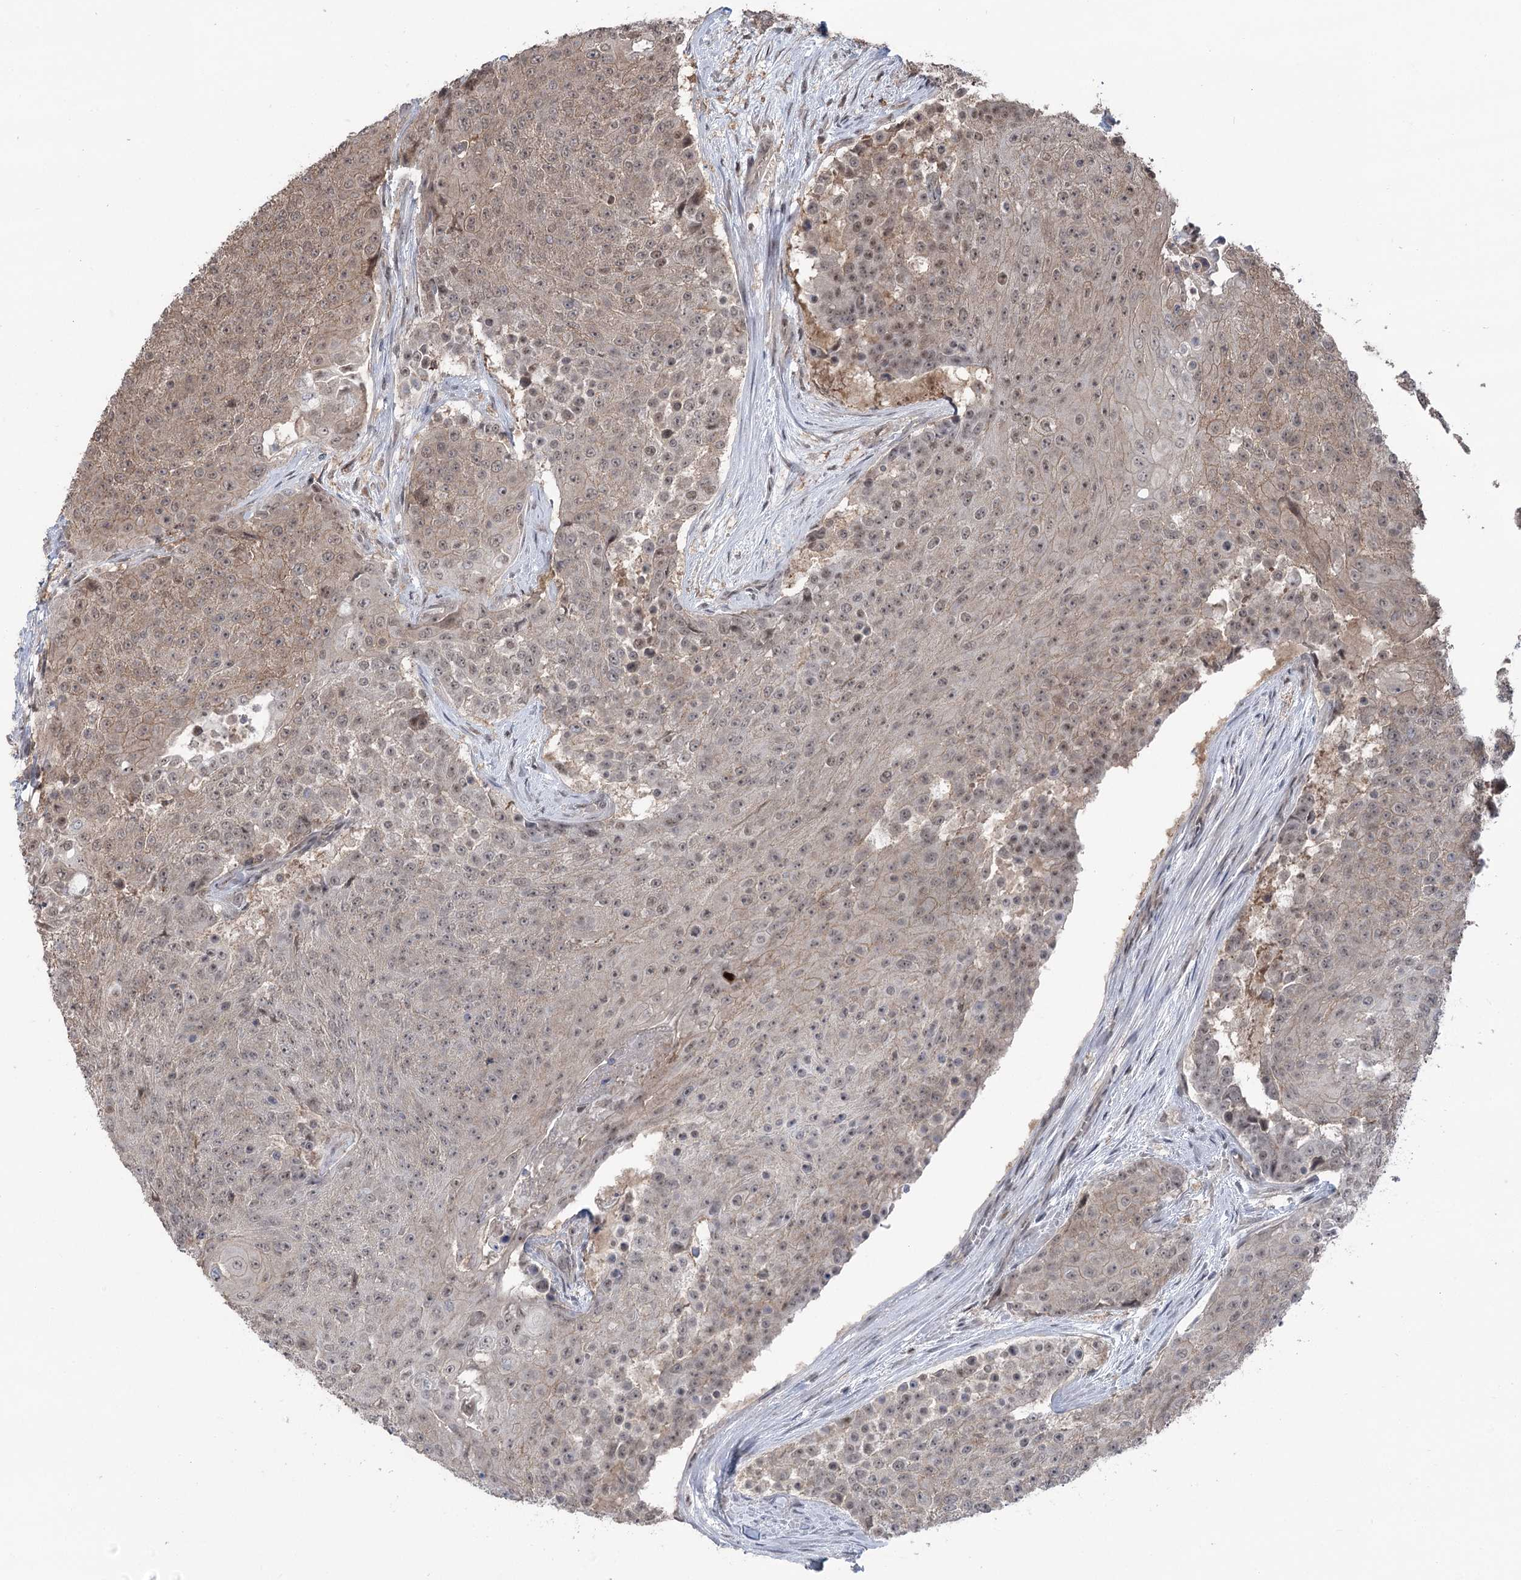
{"staining": {"intensity": "weak", "quantity": ">75%", "location": "cytoplasmic/membranous,nuclear"}, "tissue": "urothelial cancer", "cell_type": "Tumor cells", "image_type": "cancer", "snomed": [{"axis": "morphology", "description": "Urothelial carcinoma, High grade"}, {"axis": "topography", "description": "Urinary bladder"}], "caption": "A histopathology image showing weak cytoplasmic/membranous and nuclear positivity in approximately >75% of tumor cells in high-grade urothelial carcinoma, as visualized by brown immunohistochemical staining.", "gene": "CCSER2", "patient": {"sex": "female", "age": 63}}